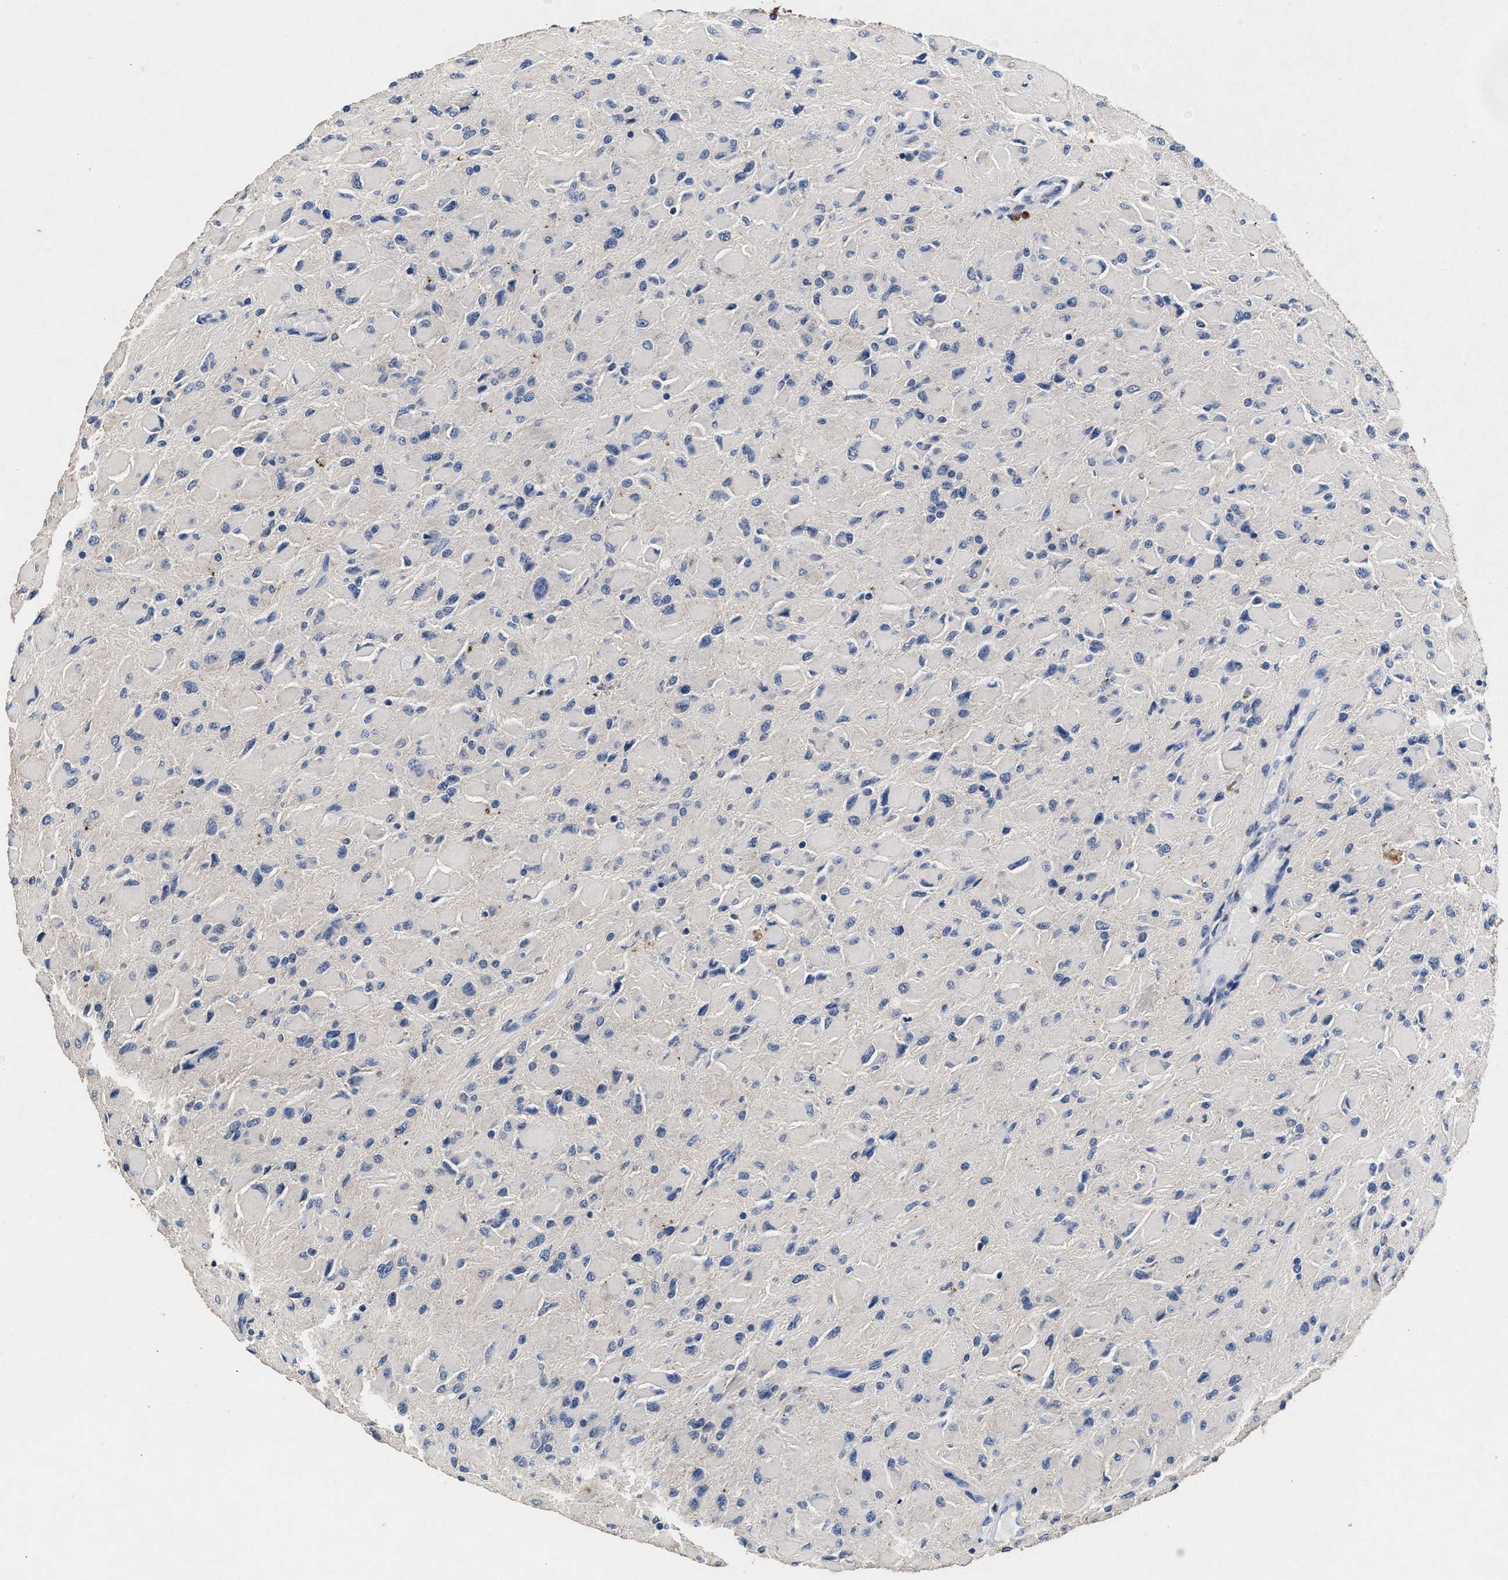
{"staining": {"intensity": "negative", "quantity": "none", "location": "none"}, "tissue": "glioma", "cell_type": "Tumor cells", "image_type": "cancer", "snomed": [{"axis": "morphology", "description": "Glioma, malignant, High grade"}, {"axis": "topography", "description": "Cerebral cortex"}], "caption": "An IHC histopathology image of malignant glioma (high-grade) is shown. There is no staining in tumor cells of malignant glioma (high-grade).", "gene": "LTB4R2", "patient": {"sex": "female", "age": 36}}